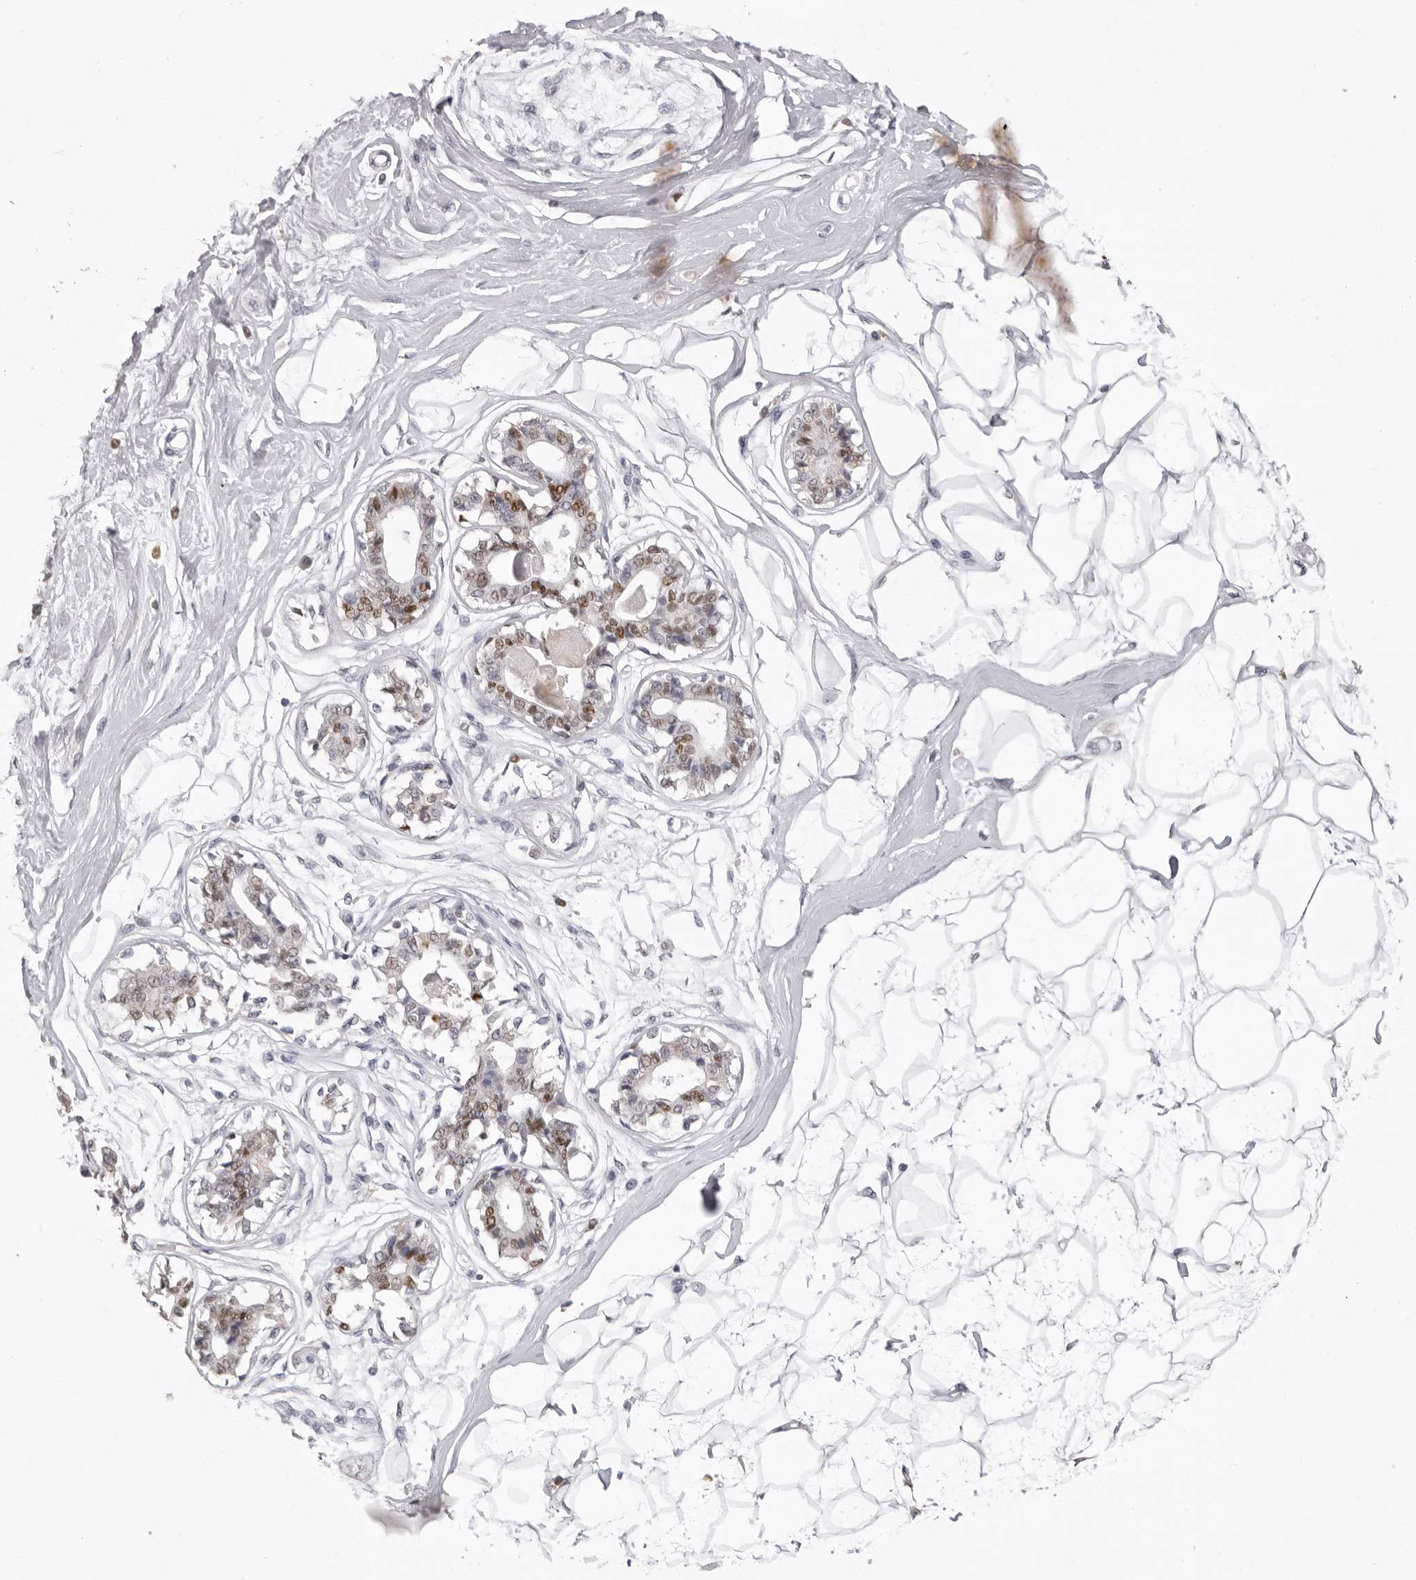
{"staining": {"intensity": "negative", "quantity": "none", "location": "none"}, "tissue": "breast", "cell_type": "Adipocytes", "image_type": "normal", "snomed": [{"axis": "morphology", "description": "Normal tissue, NOS"}, {"axis": "topography", "description": "Breast"}], "caption": "Immunohistochemistry (IHC) photomicrograph of unremarkable breast stained for a protein (brown), which demonstrates no expression in adipocytes.", "gene": "IL31", "patient": {"sex": "female", "age": 45}}